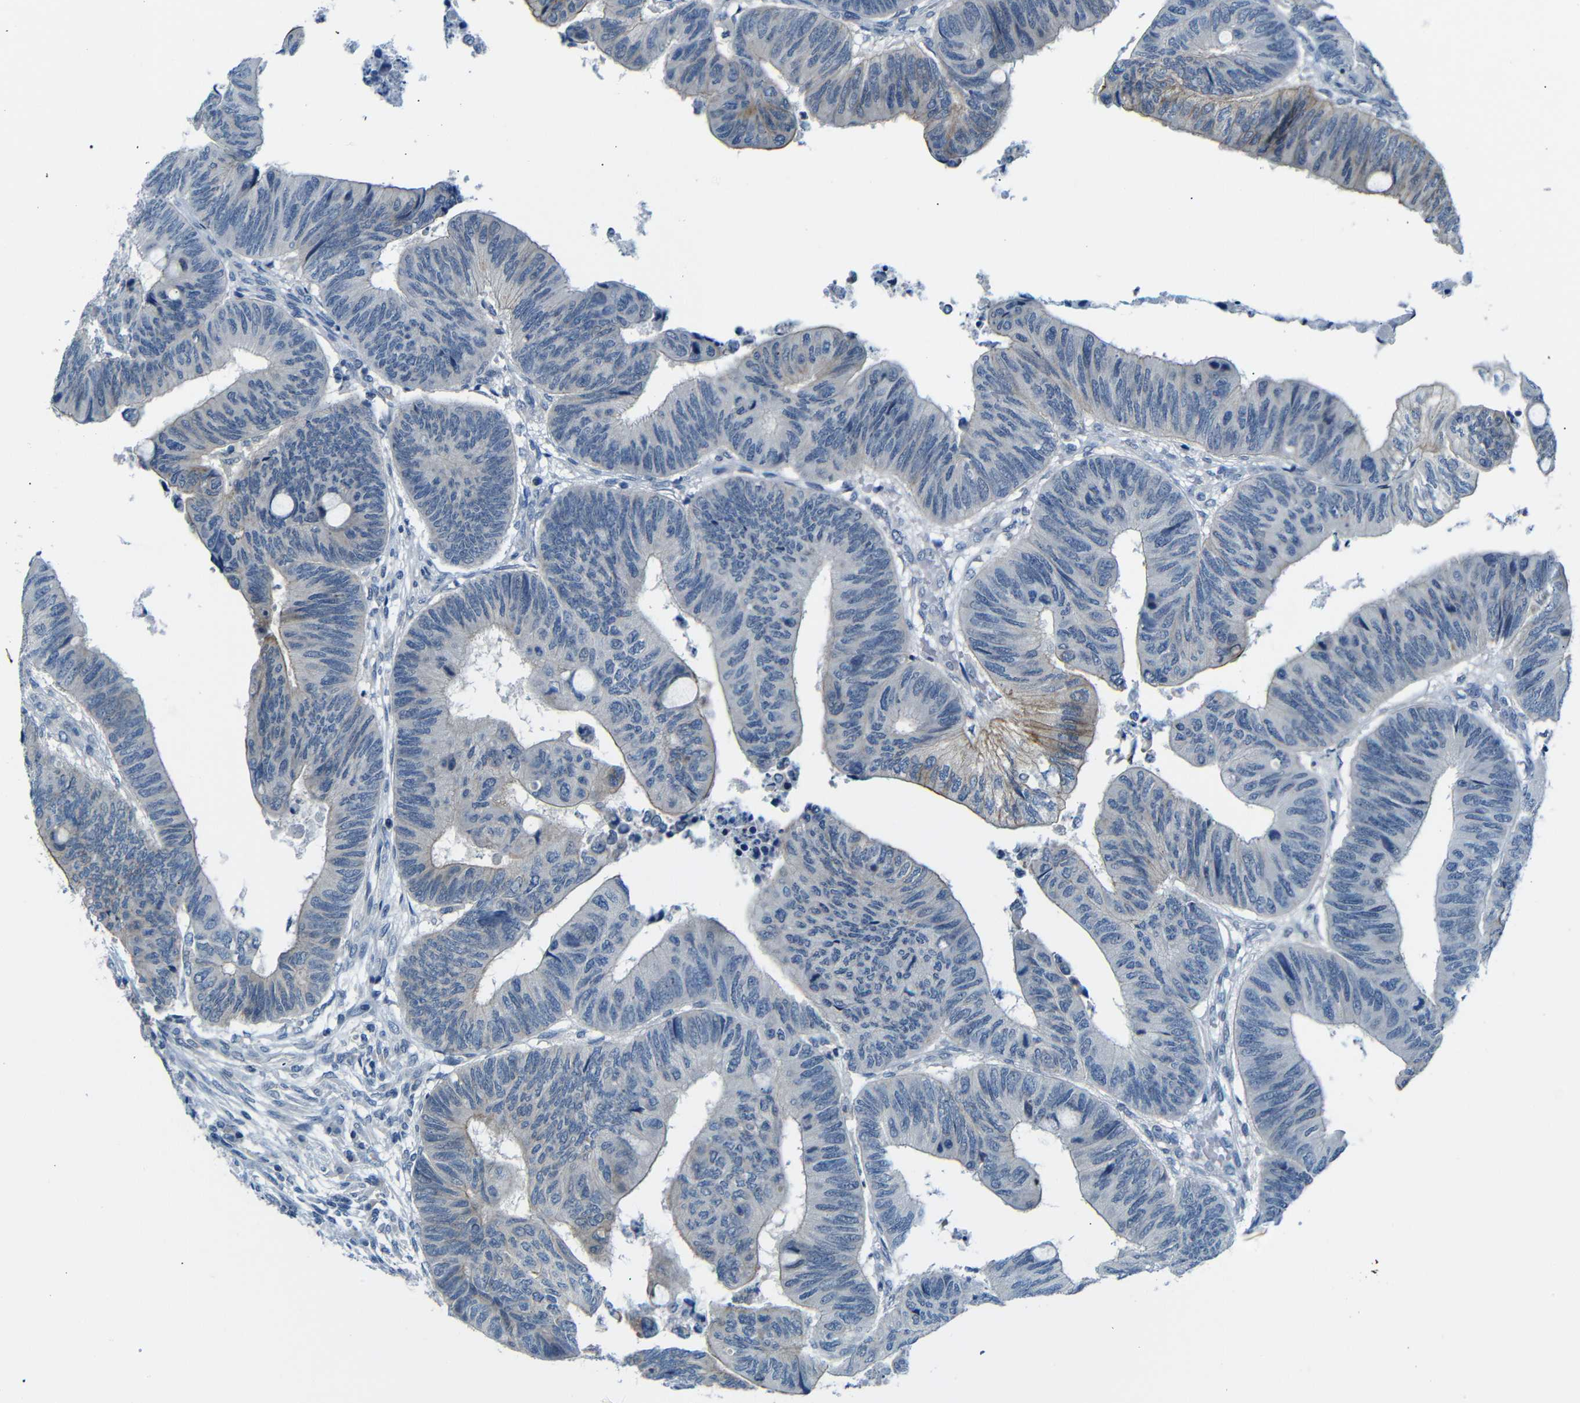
{"staining": {"intensity": "moderate", "quantity": "<25%", "location": "cytoplasmic/membranous"}, "tissue": "colorectal cancer", "cell_type": "Tumor cells", "image_type": "cancer", "snomed": [{"axis": "morphology", "description": "Normal tissue, NOS"}, {"axis": "morphology", "description": "Adenocarcinoma, NOS"}, {"axis": "topography", "description": "Rectum"}, {"axis": "topography", "description": "Peripheral nerve tissue"}], "caption": "An IHC micrograph of tumor tissue is shown. Protein staining in brown shows moderate cytoplasmic/membranous positivity in colorectal adenocarcinoma within tumor cells. (Brightfield microscopy of DAB IHC at high magnification).", "gene": "ANK3", "patient": {"sex": "male", "age": 92}}